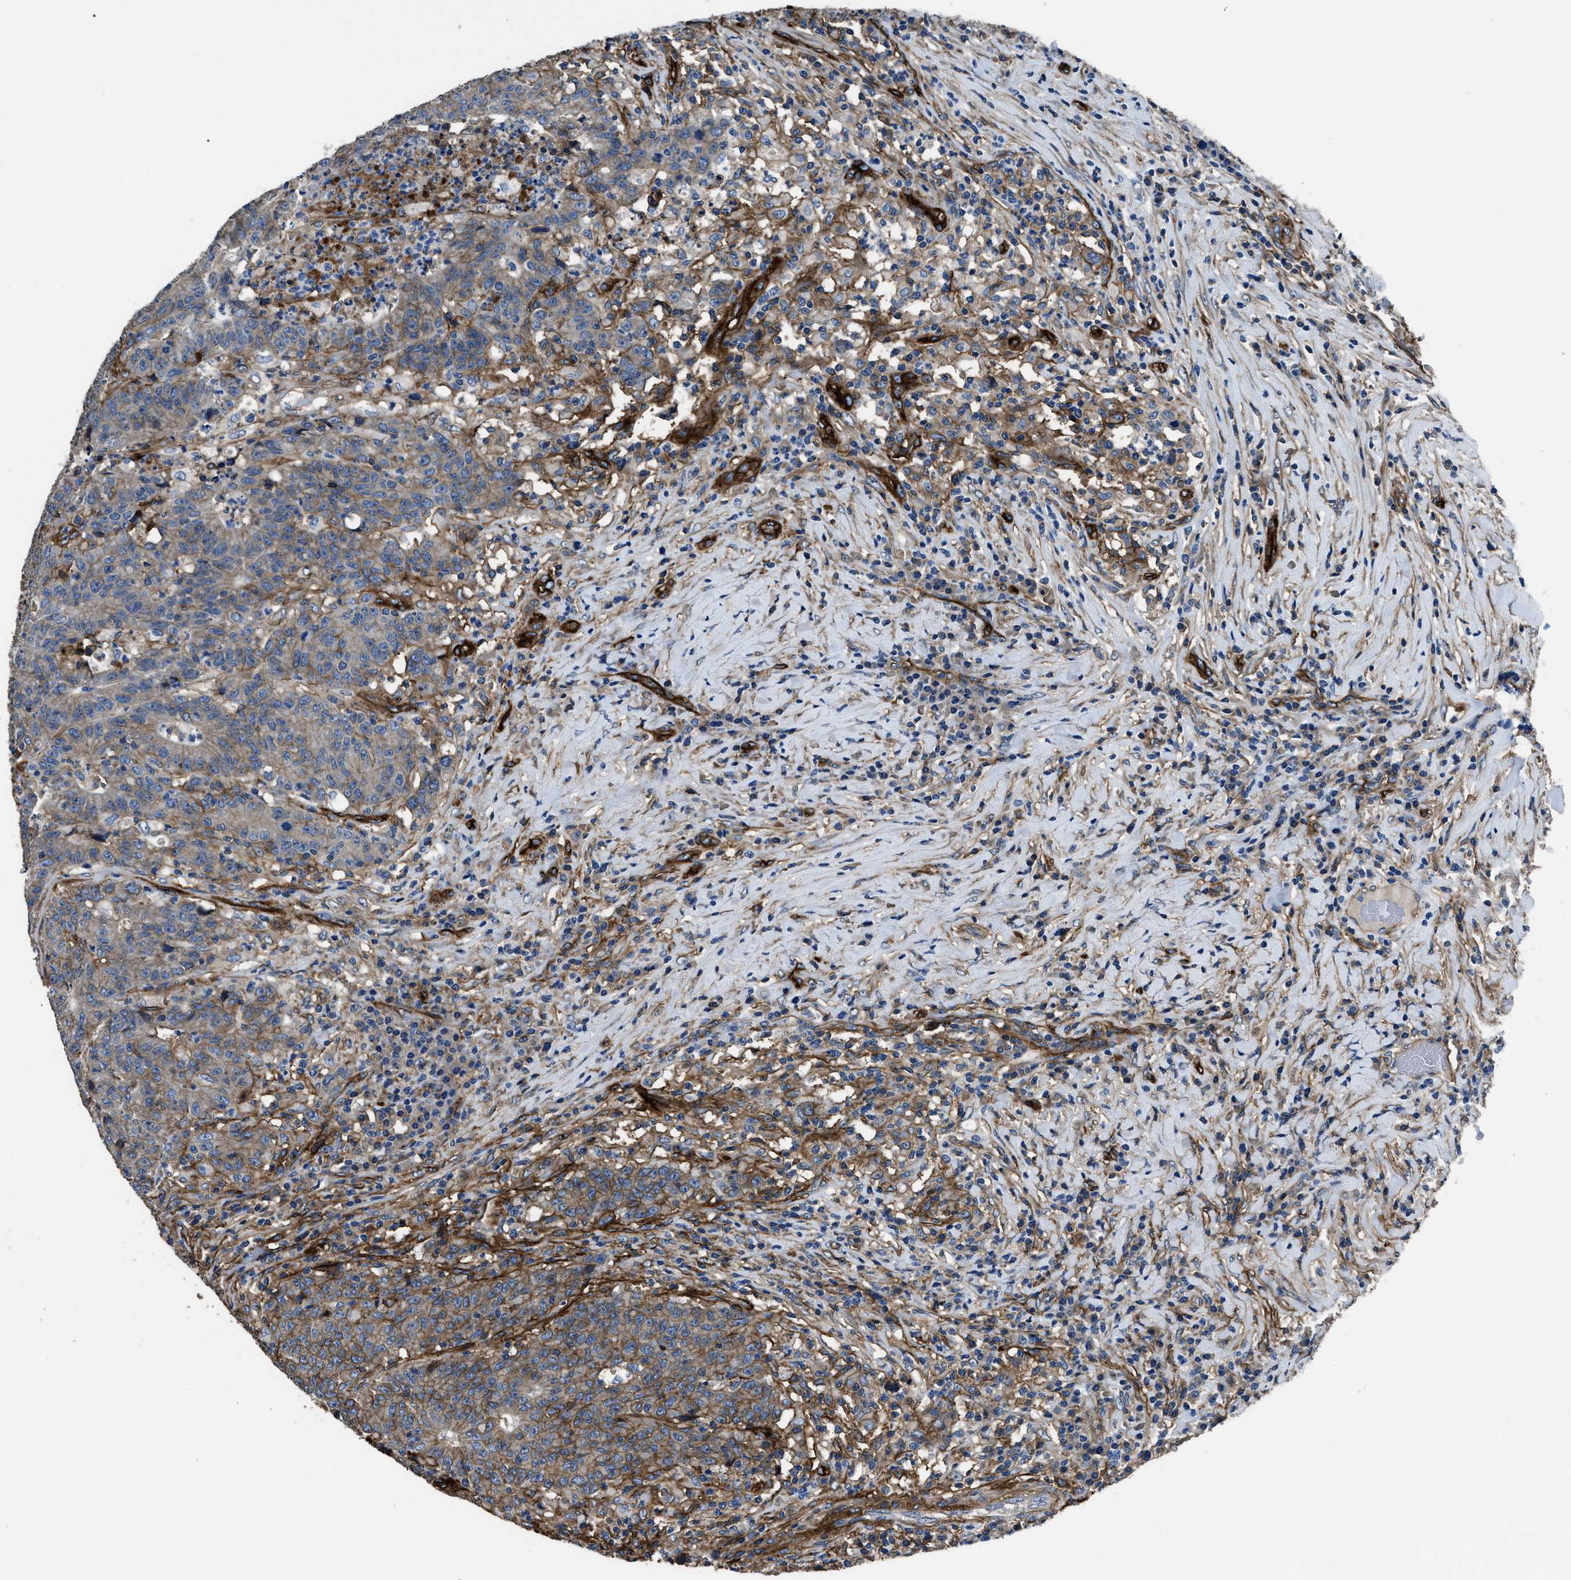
{"staining": {"intensity": "weak", "quantity": ">75%", "location": "cytoplasmic/membranous"}, "tissue": "colorectal cancer", "cell_type": "Tumor cells", "image_type": "cancer", "snomed": [{"axis": "morphology", "description": "Normal tissue, NOS"}, {"axis": "morphology", "description": "Adenocarcinoma, NOS"}, {"axis": "topography", "description": "Colon"}], "caption": "Immunohistochemistry of adenocarcinoma (colorectal) shows low levels of weak cytoplasmic/membranous positivity in about >75% of tumor cells. The staining was performed using DAB to visualize the protein expression in brown, while the nuclei were stained in blue with hematoxylin (Magnification: 20x).", "gene": "CD276", "patient": {"sex": "female", "age": 75}}